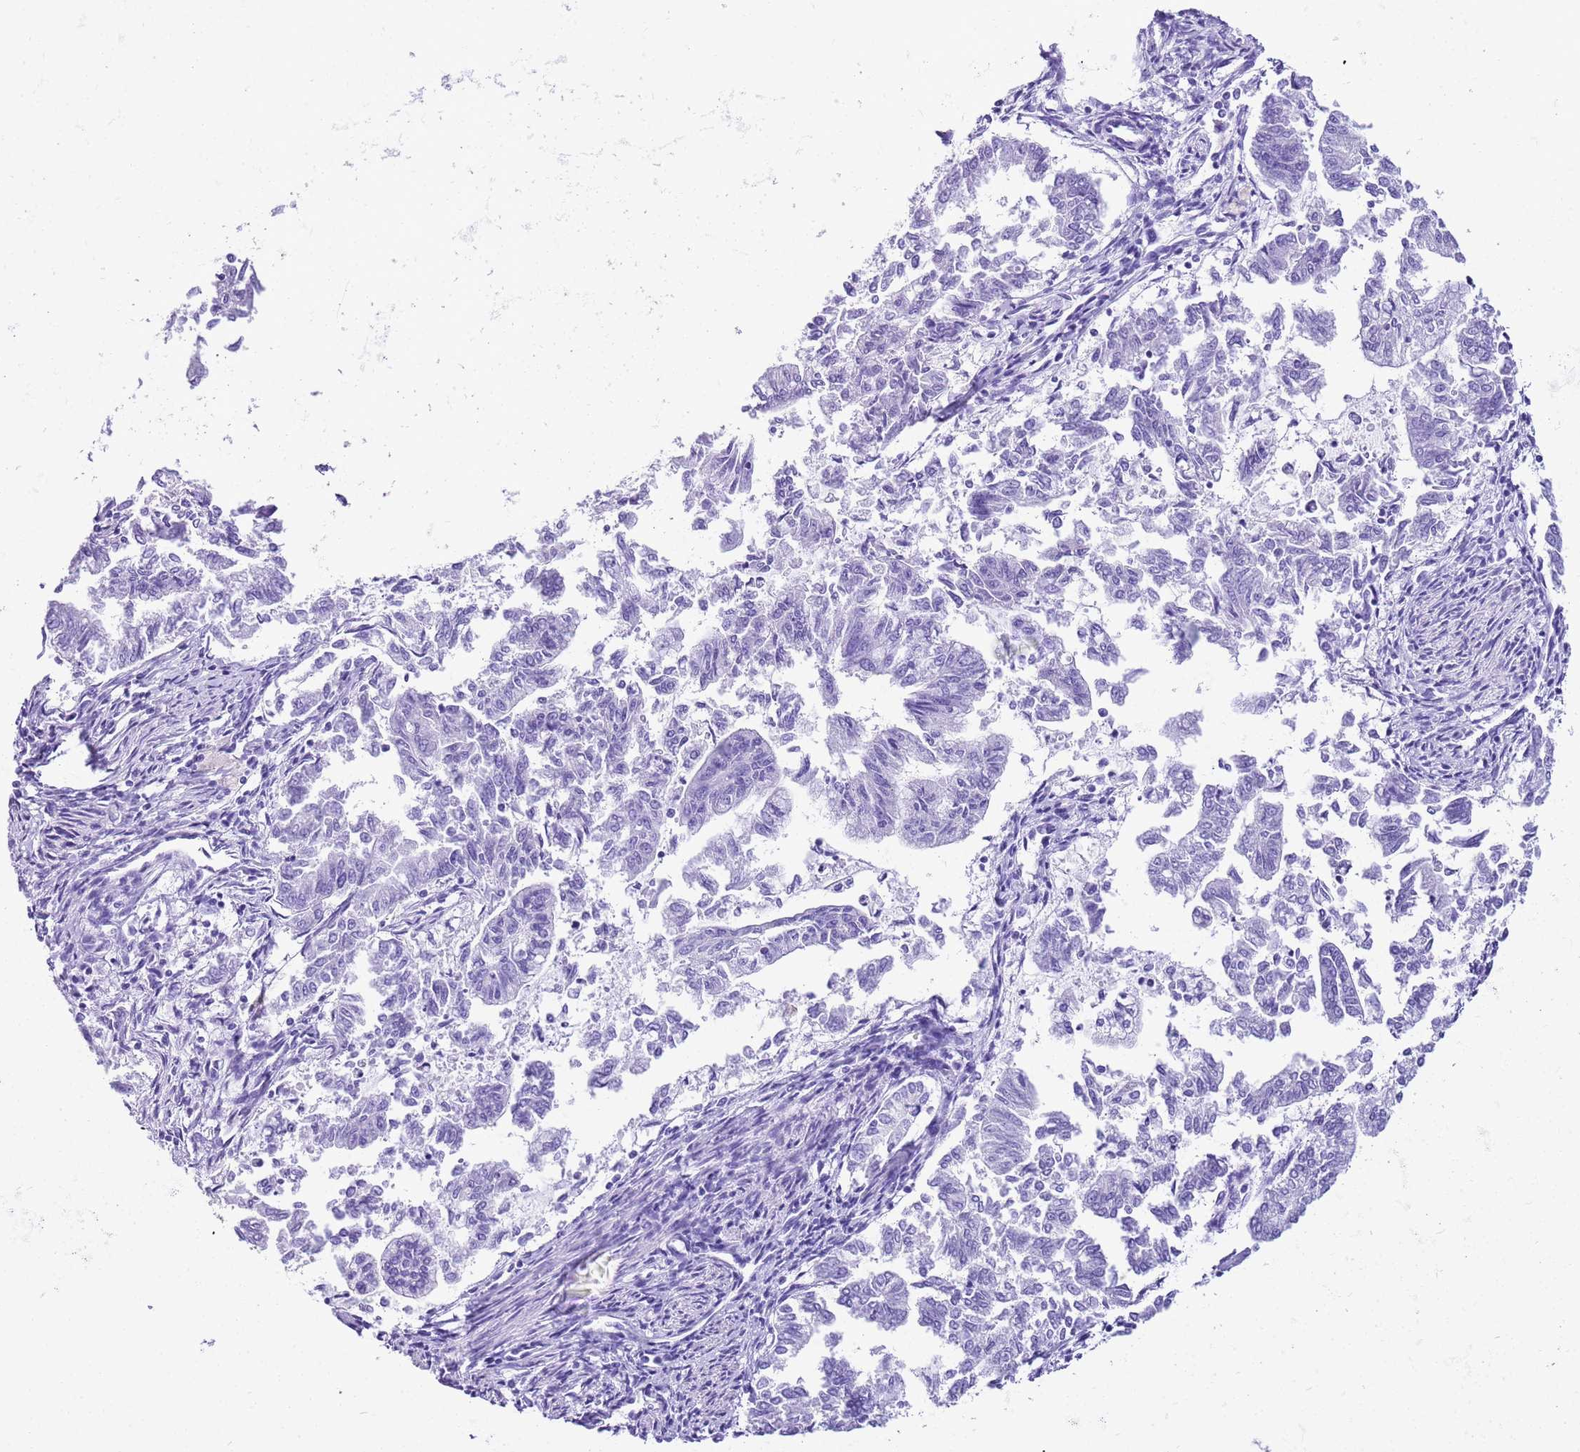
{"staining": {"intensity": "negative", "quantity": "none", "location": "none"}, "tissue": "endometrial cancer", "cell_type": "Tumor cells", "image_type": "cancer", "snomed": [{"axis": "morphology", "description": "Adenocarcinoma, NOS"}, {"axis": "topography", "description": "Endometrium"}], "caption": "This photomicrograph is of adenocarcinoma (endometrial) stained with immunohistochemistry (IHC) to label a protein in brown with the nuclei are counter-stained blue. There is no staining in tumor cells. (Brightfield microscopy of DAB immunohistochemistry (IHC) at high magnification).", "gene": "KCNC1", "patient": {"sex": "female", "age": 79}}